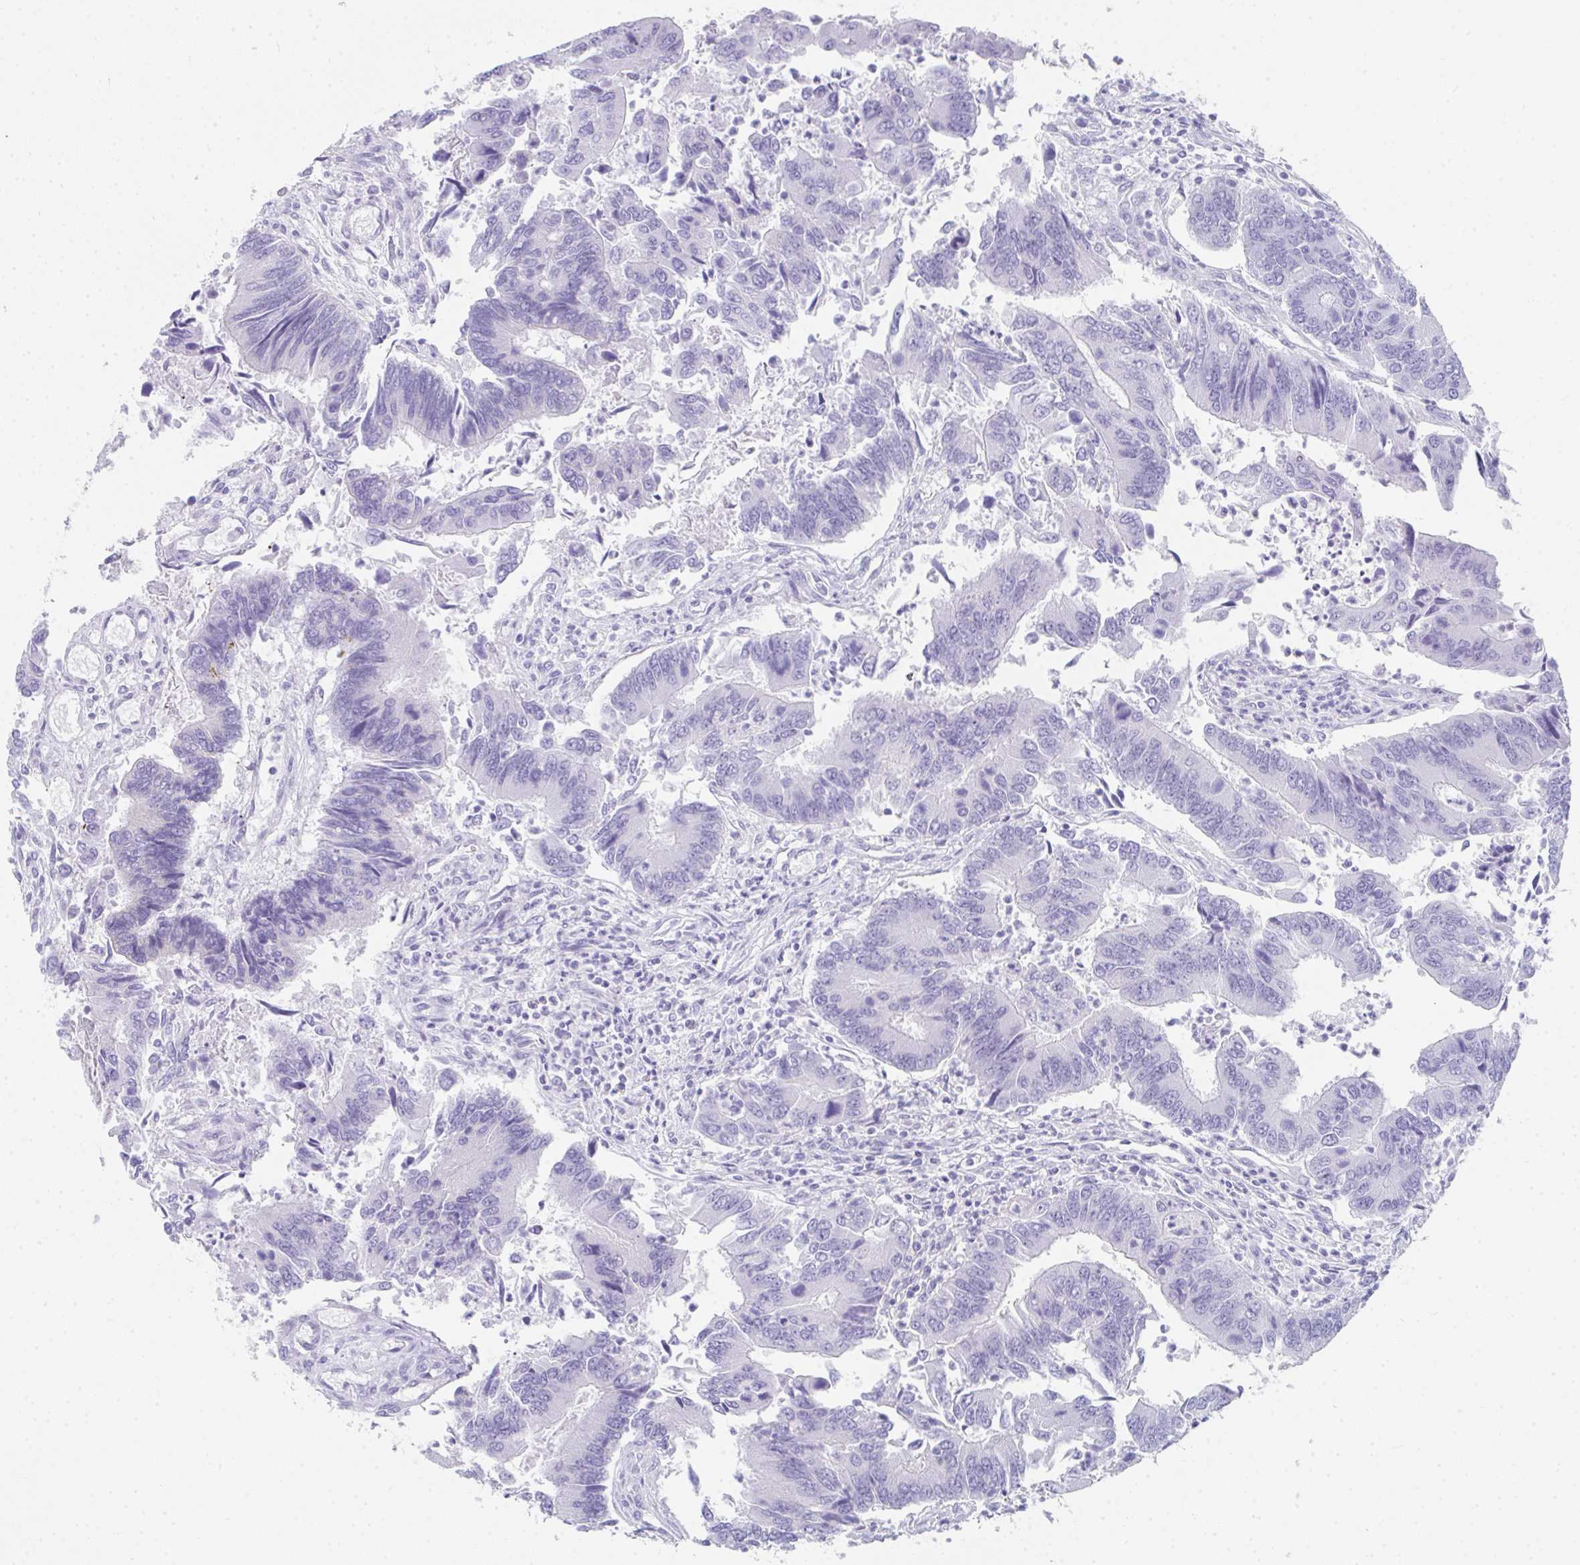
{"staining": {"intensity": "negative", "quantity": "none", "location": "none"}, "tissue": "colorectal cancer", "cell_type": "Tumor cells", "image_type": "cancer", "snomed": [{"axis": "morphology", "description": "Adenocarcinoma, NOS"}, {"axis": "topography", "description": "Colon"}], "caption": "Tumor cells are negative for protein expression in human adenocarcinoma (colorectal). (Immunohistochemistry, brightfield microscopy, high magnification).", "gene": "RLF", "patient": {"sex": "female", "age": 67}}